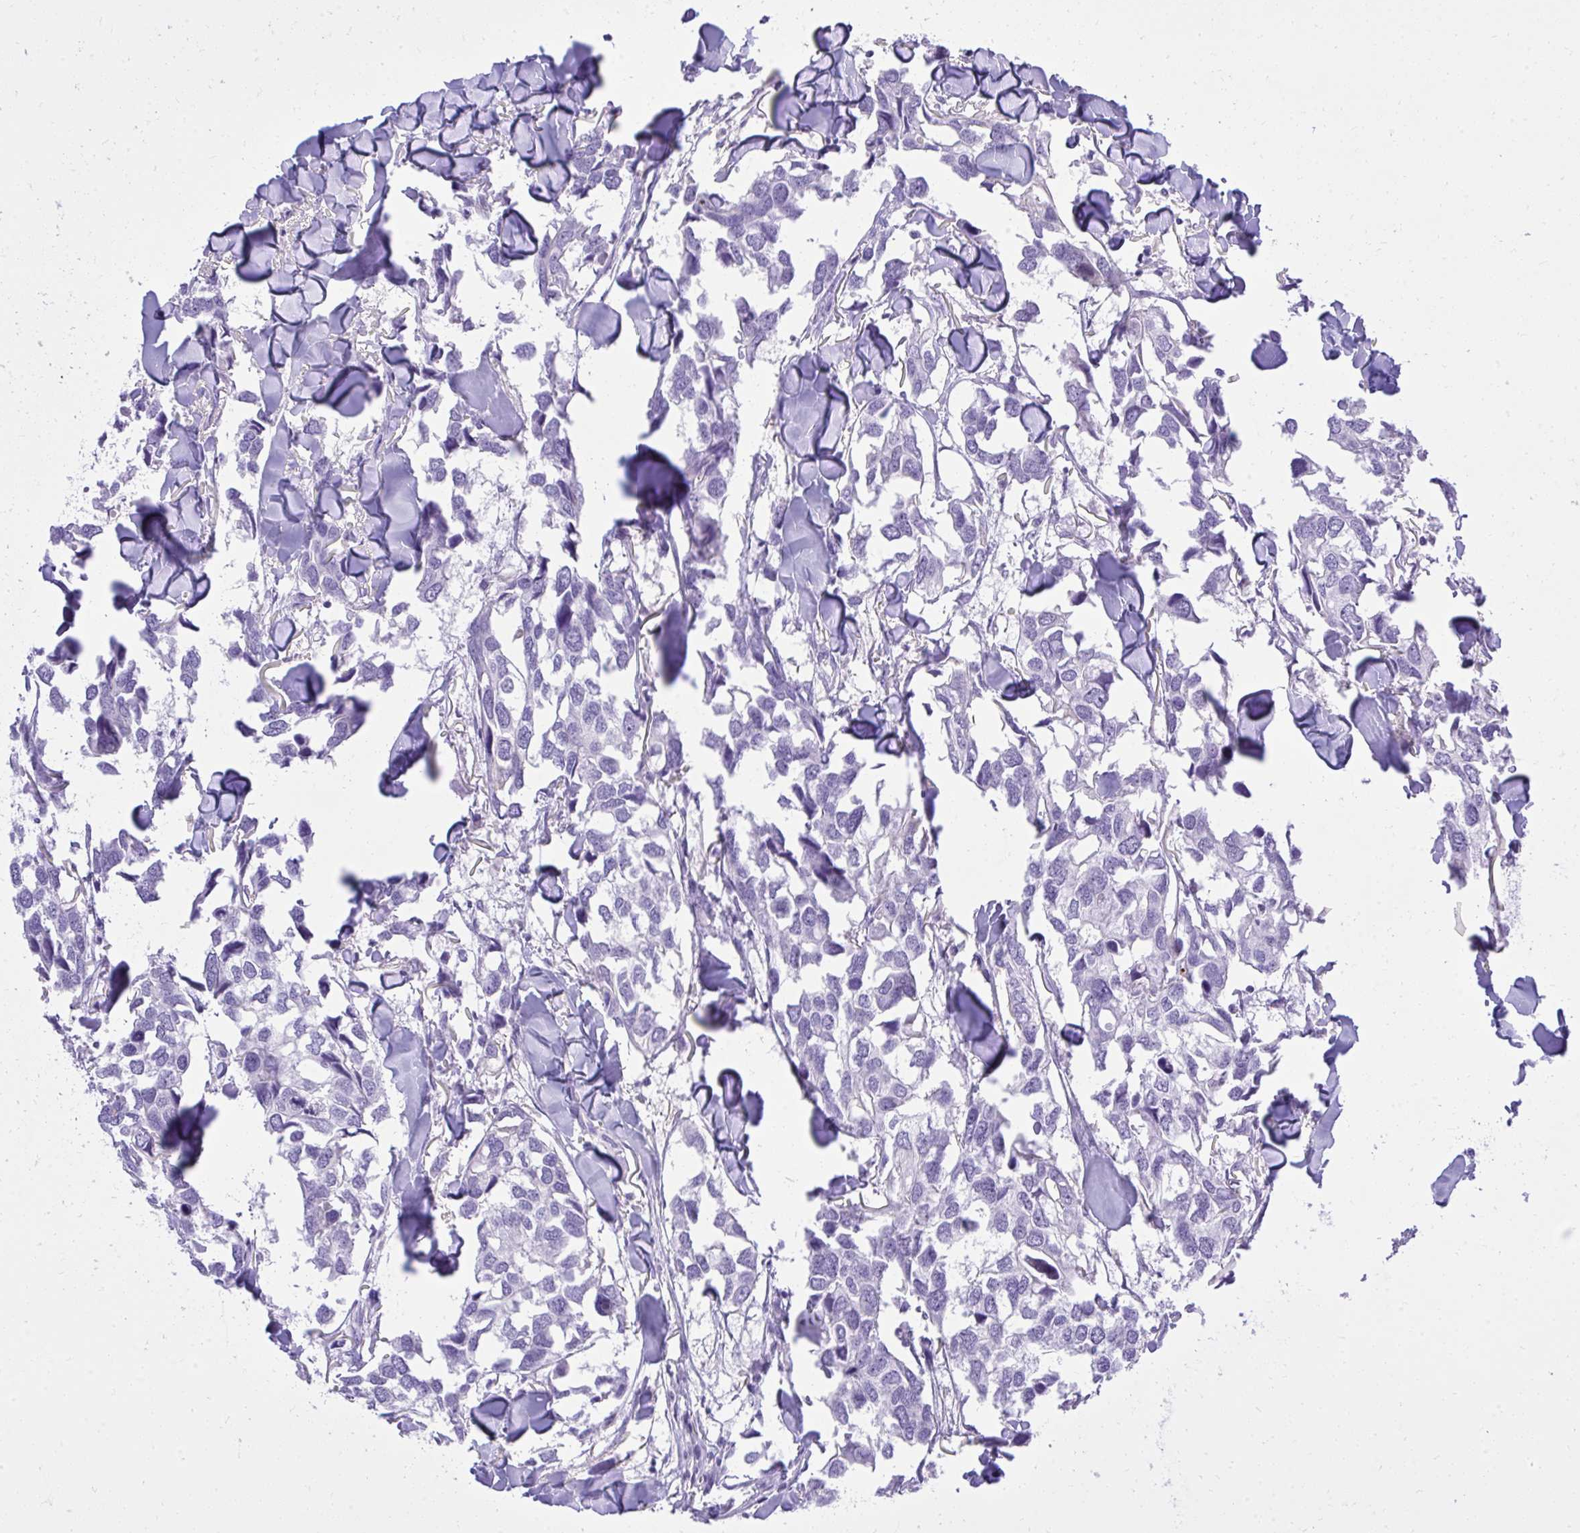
{"staining": {"intensity": "negative", "quantity": "none", "location": "none"}, "tissue": "breast cancer", "cell_type": "Tumor cells", "image_type": "cancer", "snomed": [{"axis": "morphology", "description": "Duct carcinoma"}, {"axis": "topography", "description": "Breast"}], "caption": "The immunohistochemistry photomicrograph has no significant staining in tumor cells of breast infiltrating ductal carcinoma tissue.", "gene": "ST6GALNAC3", "patient": {"sex": "female", "age": 83}}